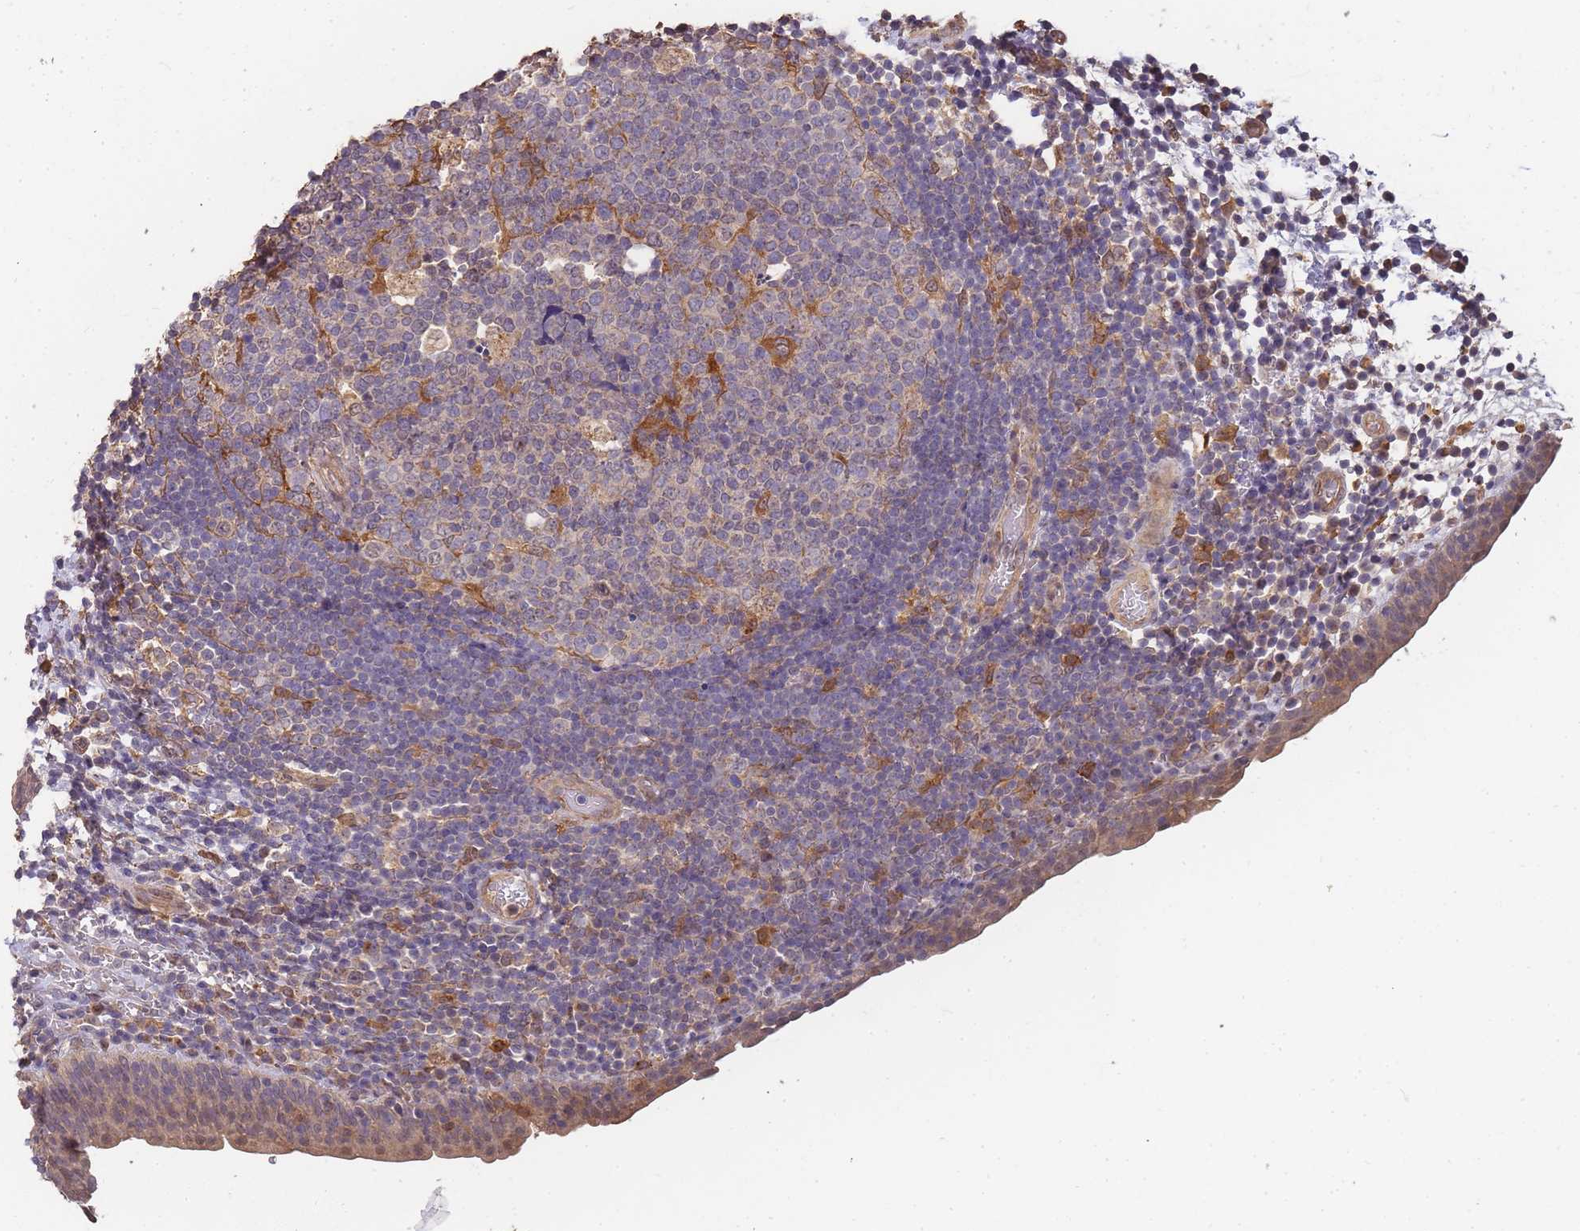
{"staining": {"intensity": "moderate", "quantity": ">75%", "location": "cytoplasmic/membranous,nuclear"}, "tissue": "urinary bladder", "cell_type": "Urothelial cells", "image_type": "normal", "snomed": [{"axis": "morphology", "description": "Normal tissue, NOS"}, {"axis": "topography", "description": "Urinary bladder"}], "caption": "Urothelial cells show medium levels of moderate cytoplasmic/membranous,nuclear expression in approximately >75% of cells in benign urinary bladder. (DAB (3,3'-diaminobenzidine) IHC with brightfield microscopy, high magnification).", "gene": "CDKN2AIPNL", "patient": {"sex": "male", "age": 83}}